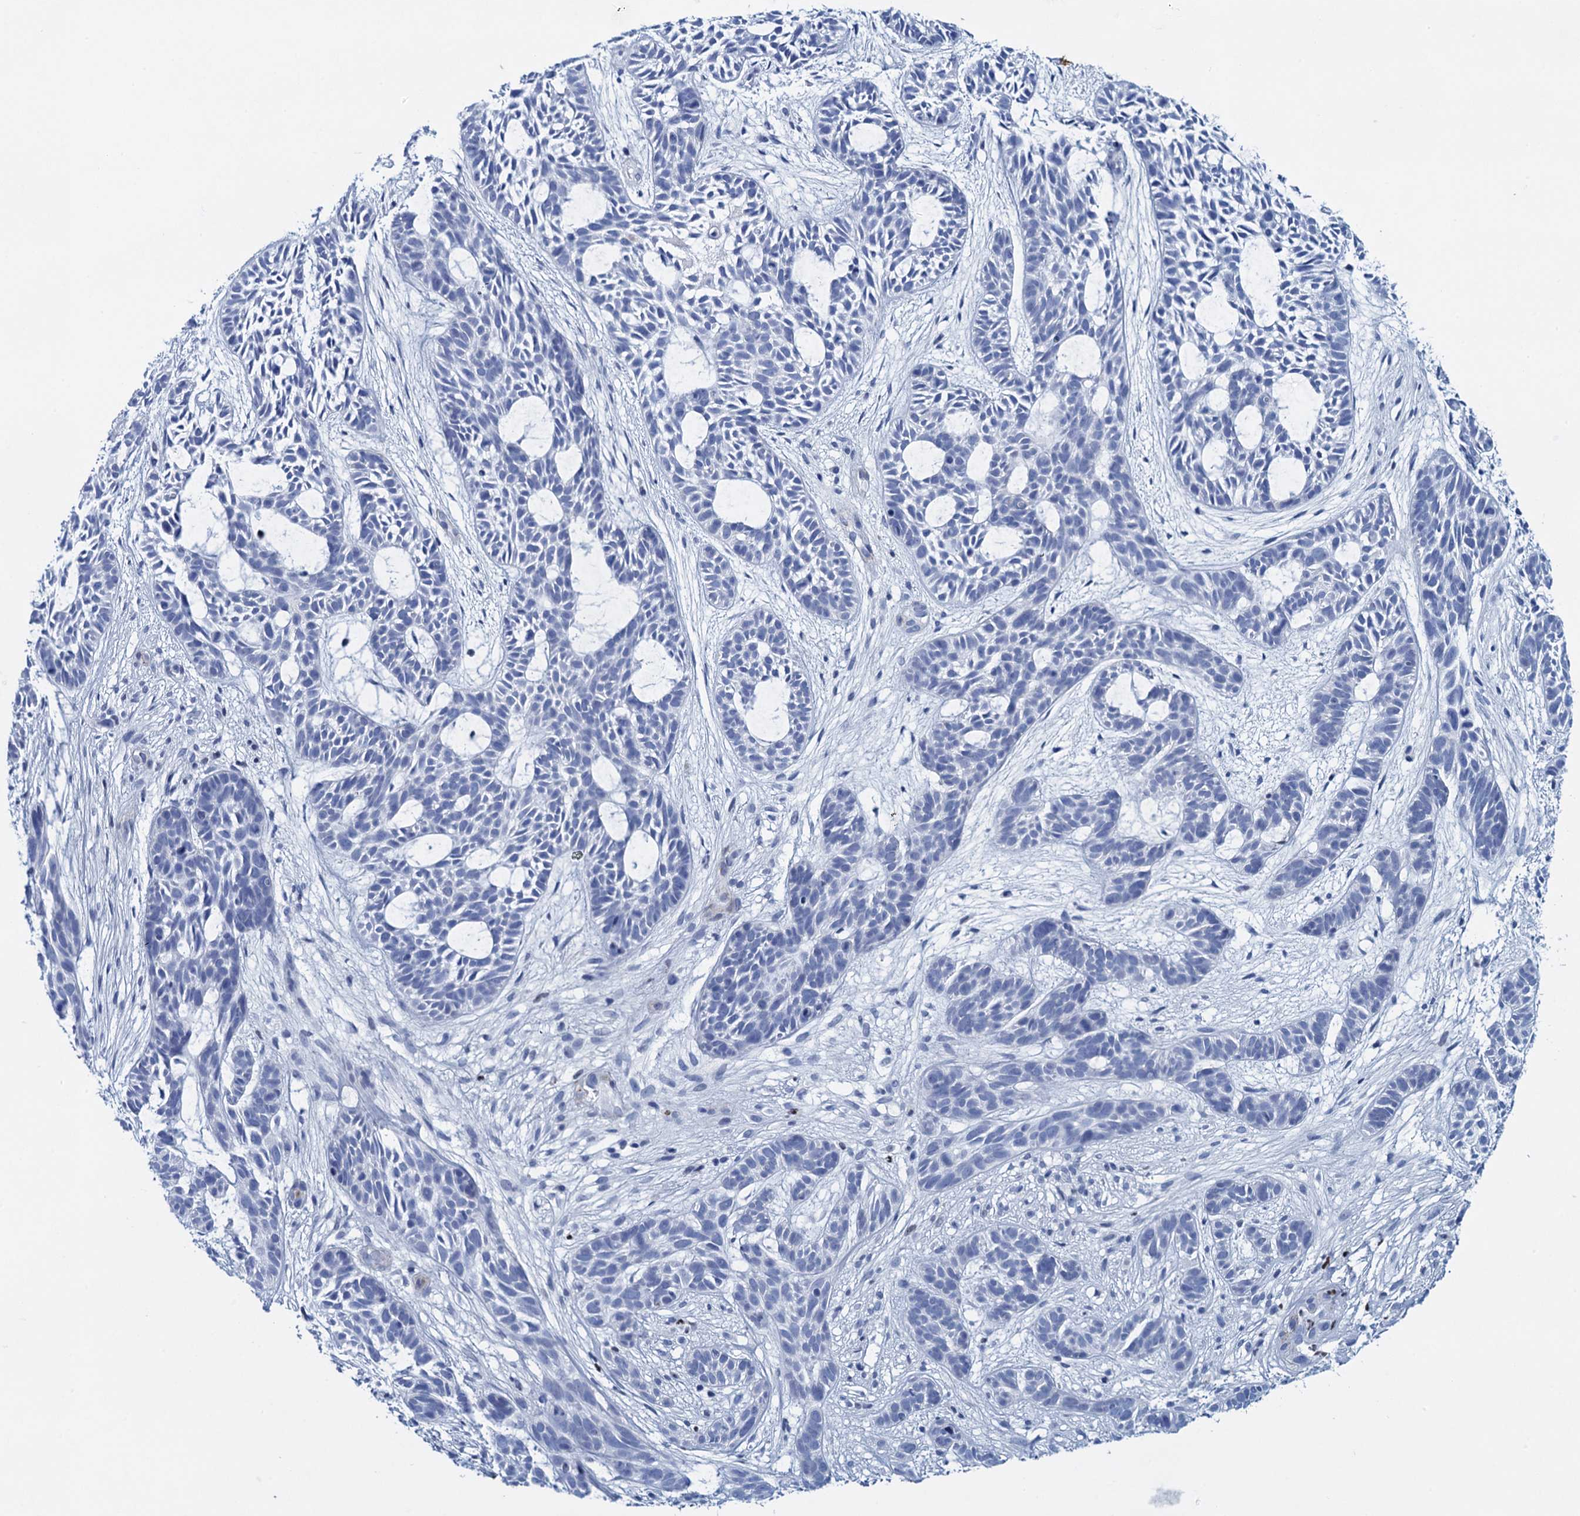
{"staining": {"intensity": "negative", "quantity": "none", "location": "none"}, "tissue": "skin cancer", "cell_type": "Tumor cells", "image_type": "cancer", "snomed": [{"axis": "morphology", "description": "Basal cell carcinoma"}, {"axis": "topography", "description": "Skin"}], "caption": "The IHC photomicrograph has no significant expression in tumor cells of basal cell carcinoma (skin) tissue.", "gene": "RHCG", "patient": {"sex": "male", "age": 89}}